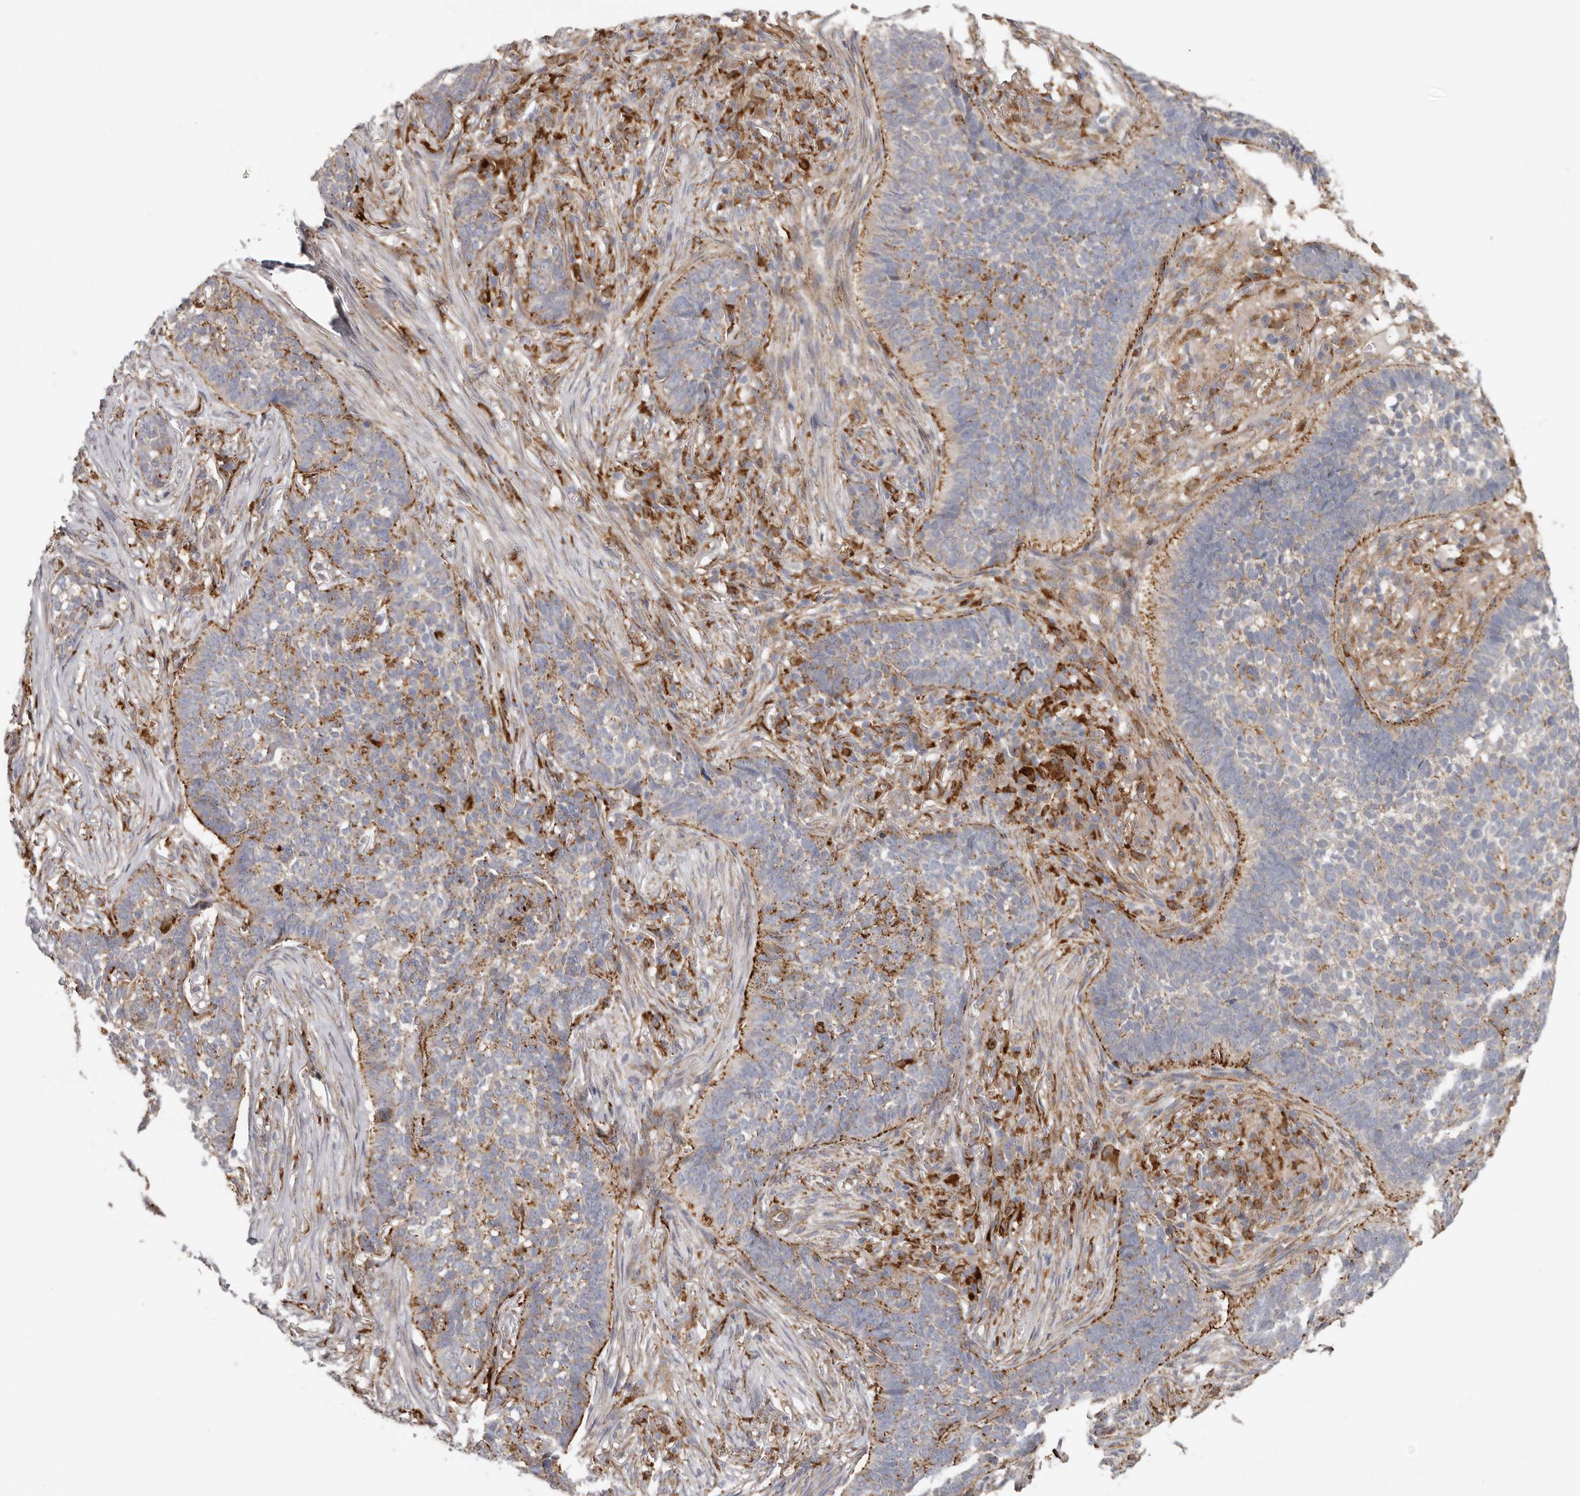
{"staining": {"intensity": "moderate", "quantity": "25%-75%", "location": "cytoplasmic/membranous"}, "tissue": "skin cancer", "cell_type": "Tumor cells", "image_type": "cancer", "snomed": [{"axis": "morphology", "description": "Basal cell carcinoma"}, {"axis": "topography", "description": "Skin"}], "caption": "Human skin cancer (basal cell carcinoma) stained with a protein marker exhibits moderate staining in tumor cells.", "gene": "GRN", "patient": {"sex": "male", "age": 85}}